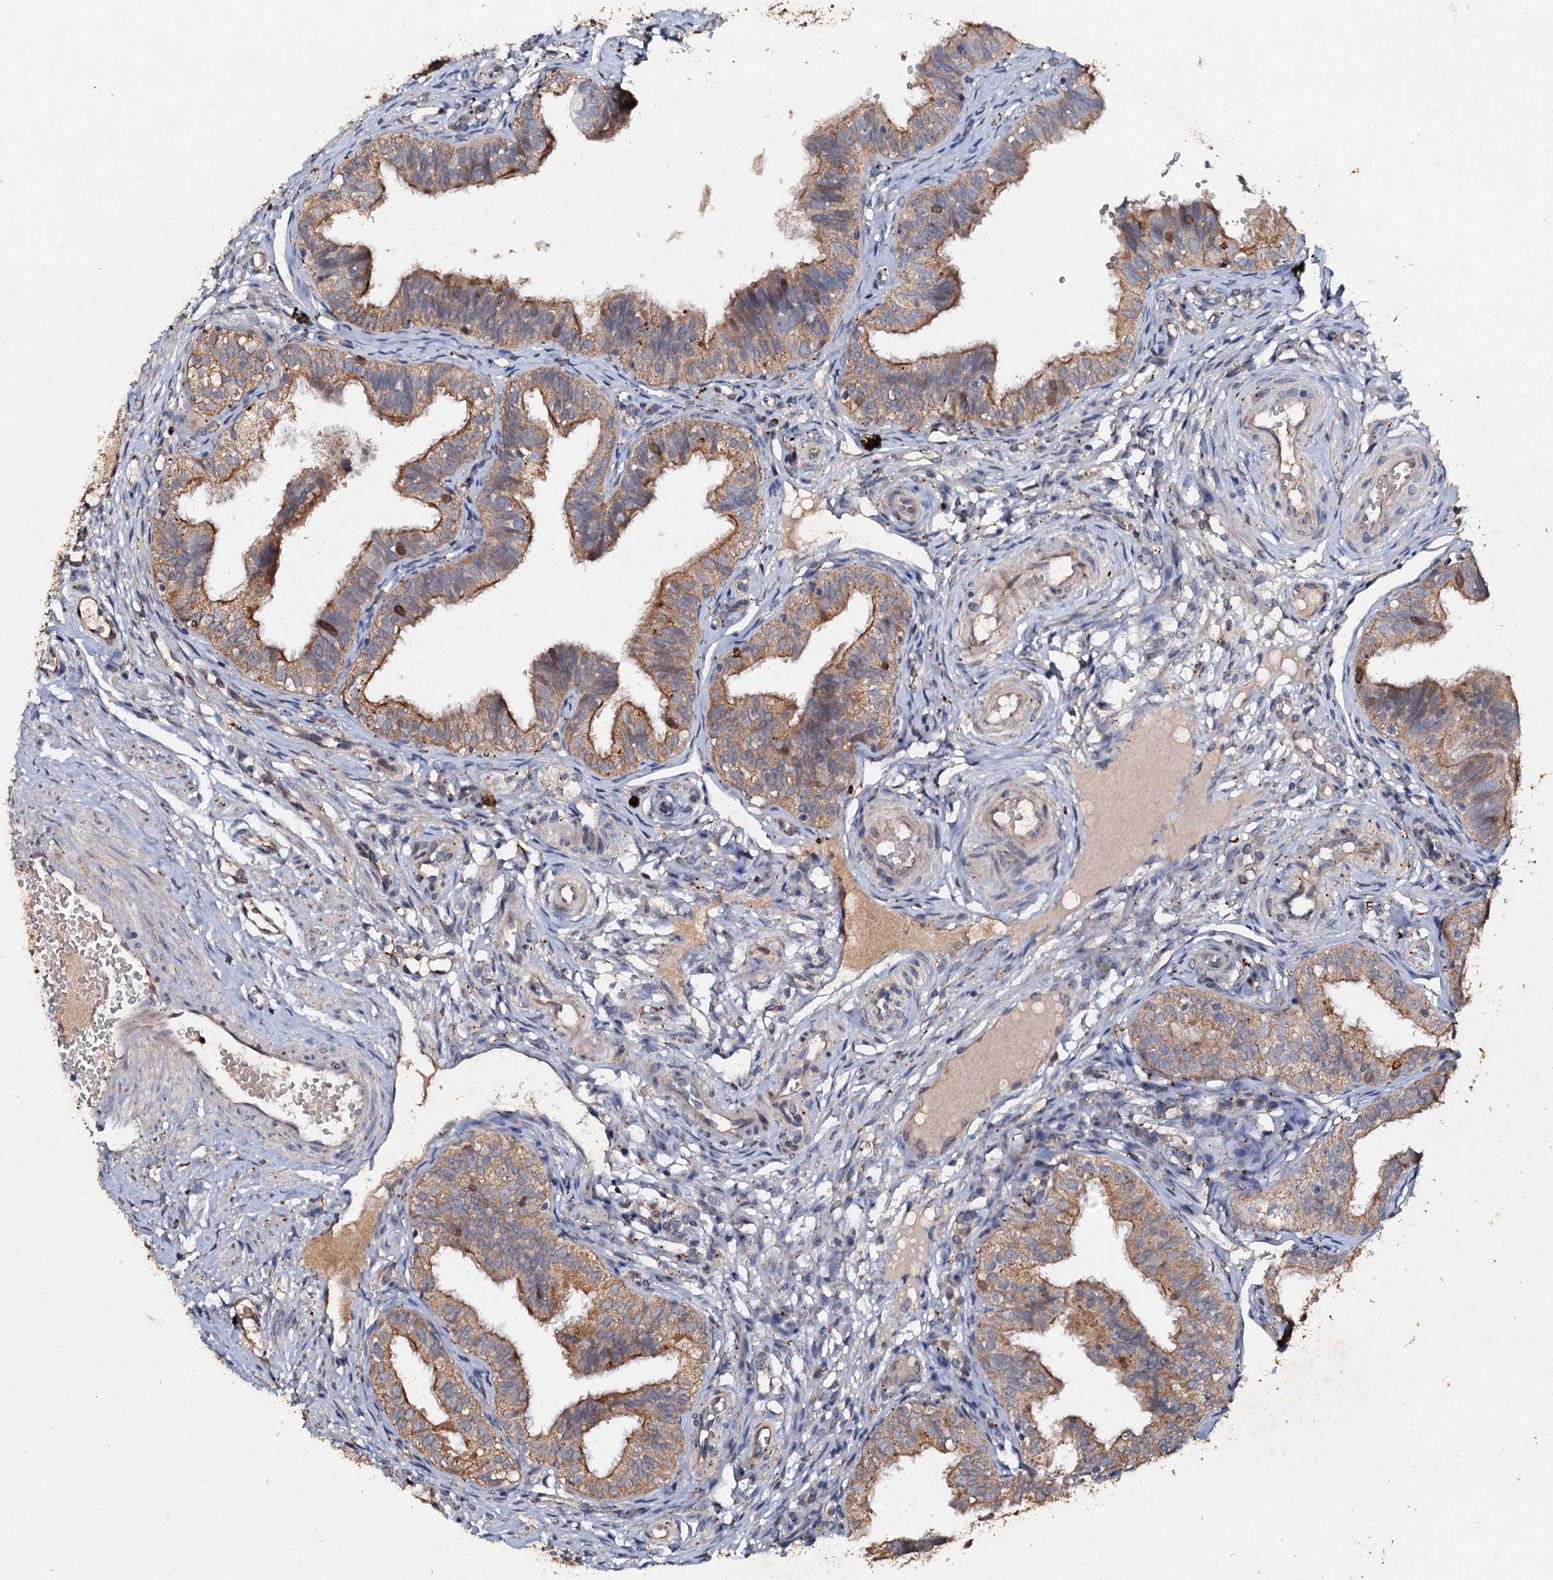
{"staining": {"intensity": "moderate", "quantity": ">75%", "location": "cytoplasmic/membranous"}, "tissue": "fallopian tube", "cell_type": "Glandular cells", "image_type": "normal", "snomed": [{"axis": "morphology", "description": "Normal tissue, NOS"}, {"axis": "topography", "description": "Fallopian tube"}], "caption": "Fallopian tube stained with immunohistochemistry exhibits moderate cytoplasmic/membranous expression in about >75% of glandular cells.", "gene": "ADAMTS10", "patient": {"sex": "female", "age": 35}}